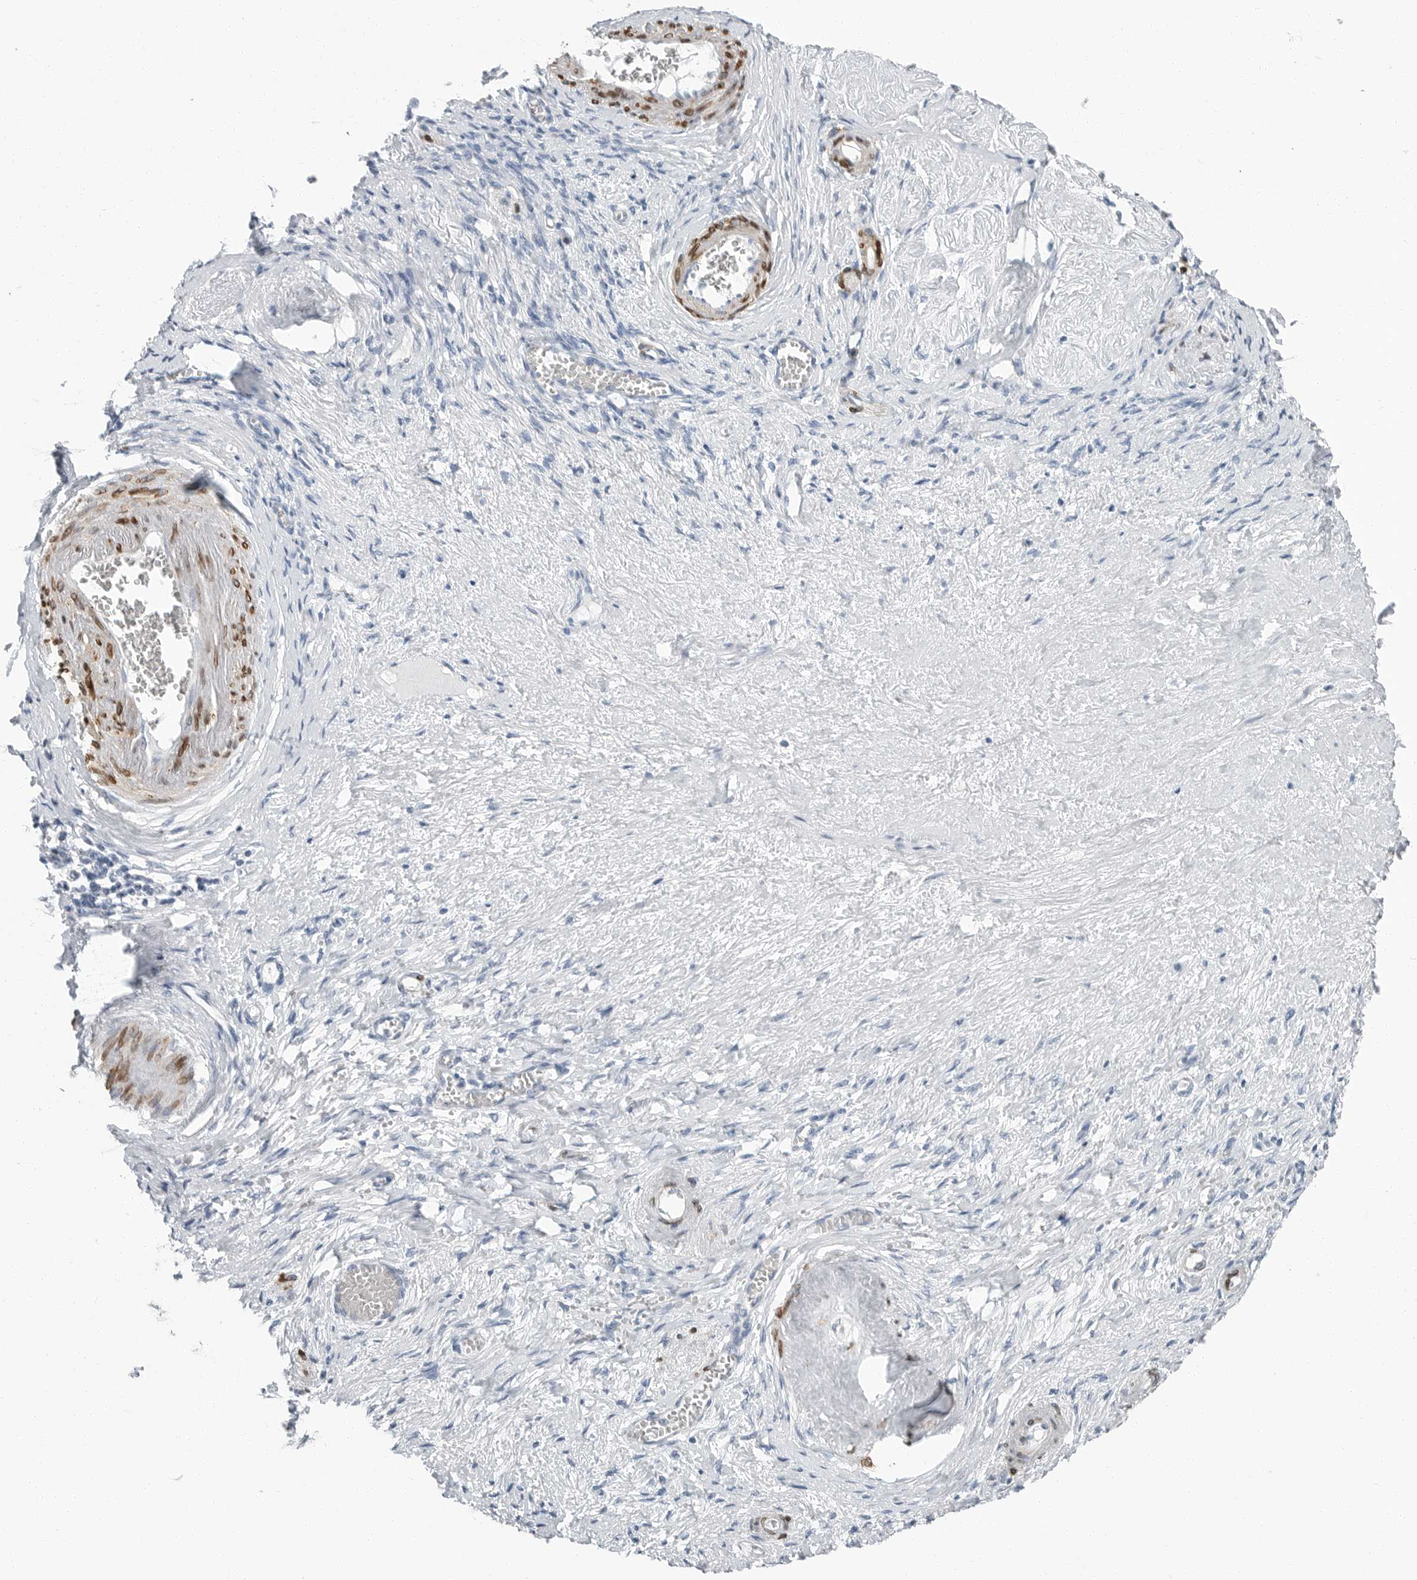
{"staining": {"intensity": "negative", "quantity": "none", "location": "none"}, "tissue": "adipose tissue", "cell_type": "Adipocytes", "image_type": "normal", "snomed": [{"axis": "morphology", "description": "Normal tissue, NOS"}, {"axis": "topography", "description": "Vascular tissue"}, {"axis": "topography", "description": "Fallopian tube"}, {"axis": "topography", "description": "Ovary"}], "caption": "This is an immunohistochemistry photomicrograph of normal human adipose tissue. There is no expression in adipocytes.", "gene": "PLN", "patient": {"sex": "female", "age": 67}}